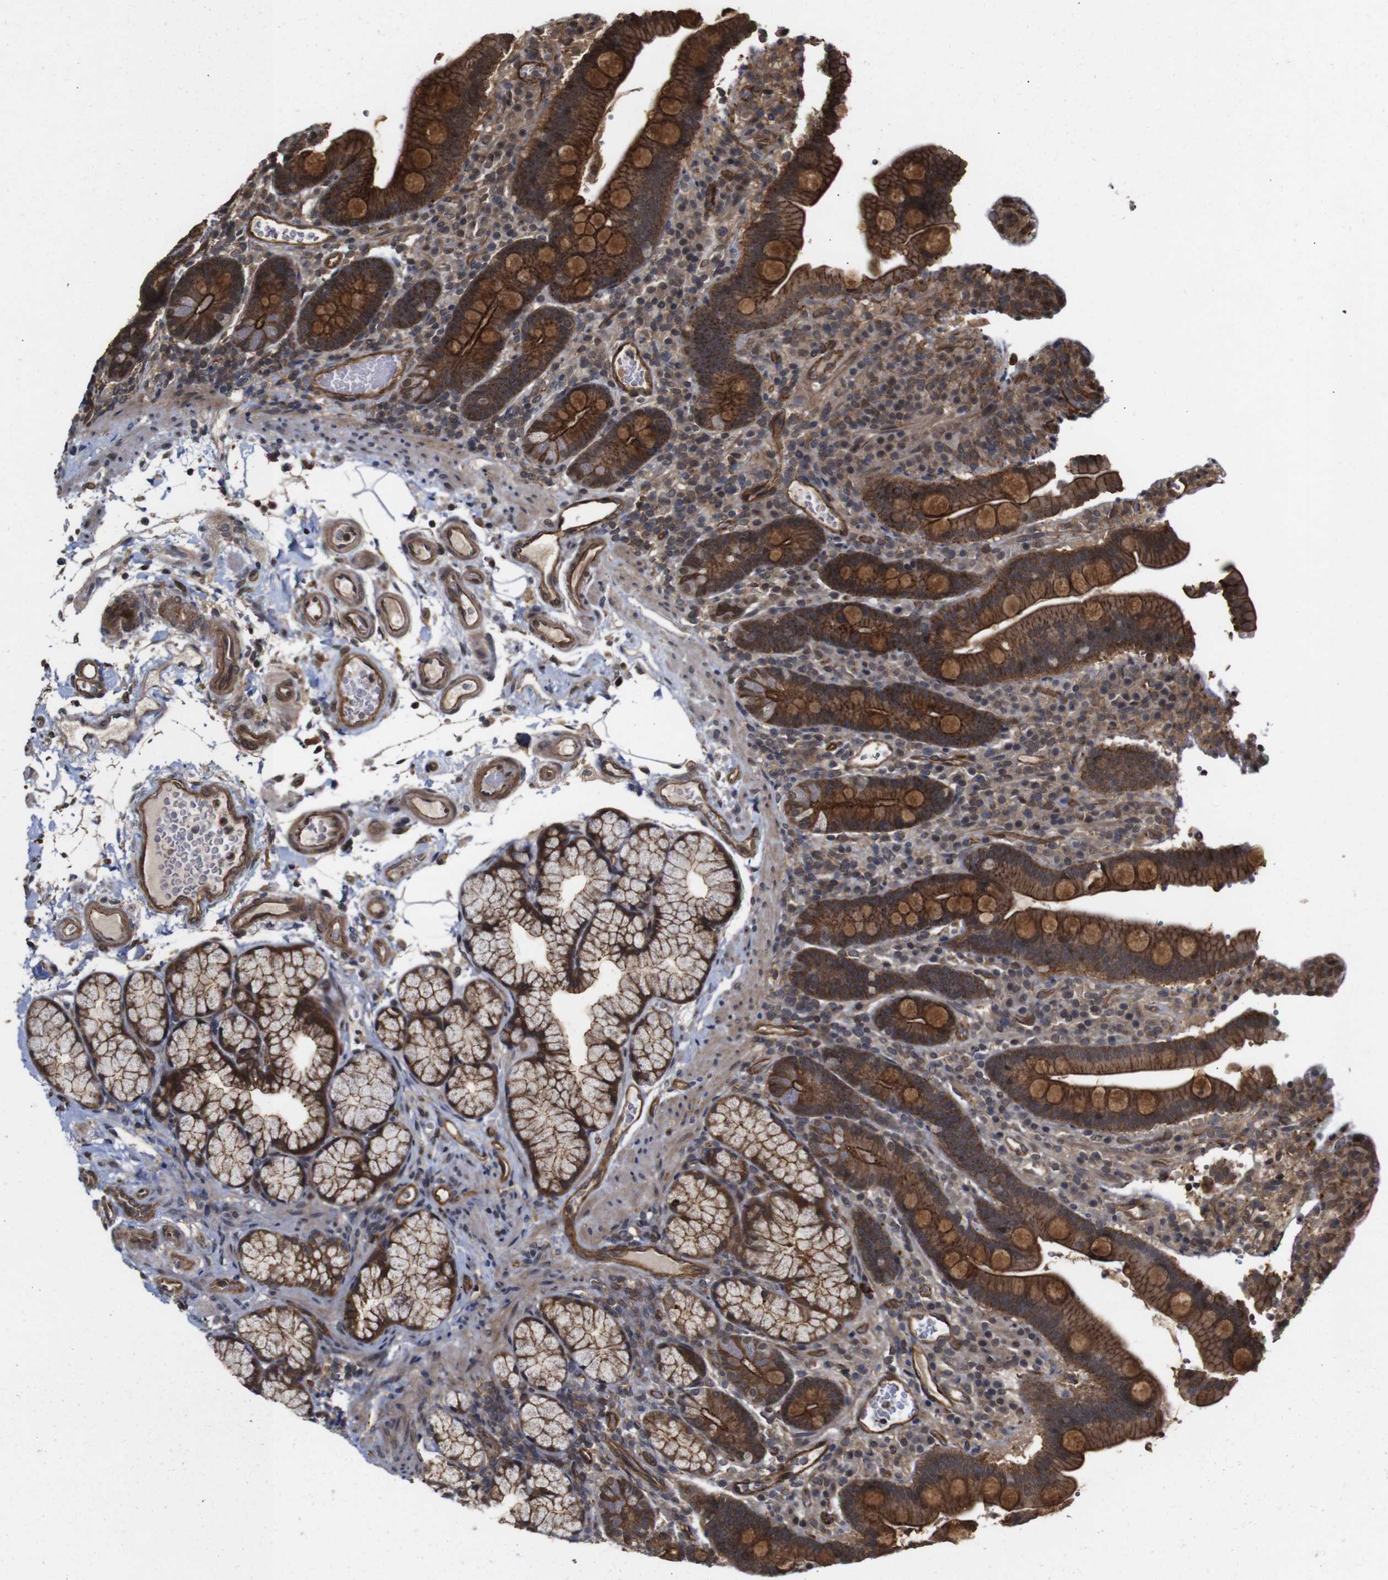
{"staining": {"intensity": "moderate", "quantity": ">75%", "location": "cytoplasmic/membranous"}, "tissue": "duodenum", "cell_type": "Glandular cells", "image_type": "normal", "snomed": [{"axis": "morphology", "description": "Normal tissue, NOS"}, {"axis": "topography", "description": "Small intestine, NOS"}], "caption": "Immunohistochemistry staining of normal duodenum, which exhibits medium levels of moderate cytoplasmic/membranous staining in approximately >75% of glandular cells indicating moderate cytoplasmic/membranous protein positivity. The staining was performed using DAB (3,3'-diaminobenzidine) (brown) for protein detection and nuclei were counterstained in hematoxylin (blue).", "gene": "NANOS1", "patient": {"sex": "female", "age": 71}}